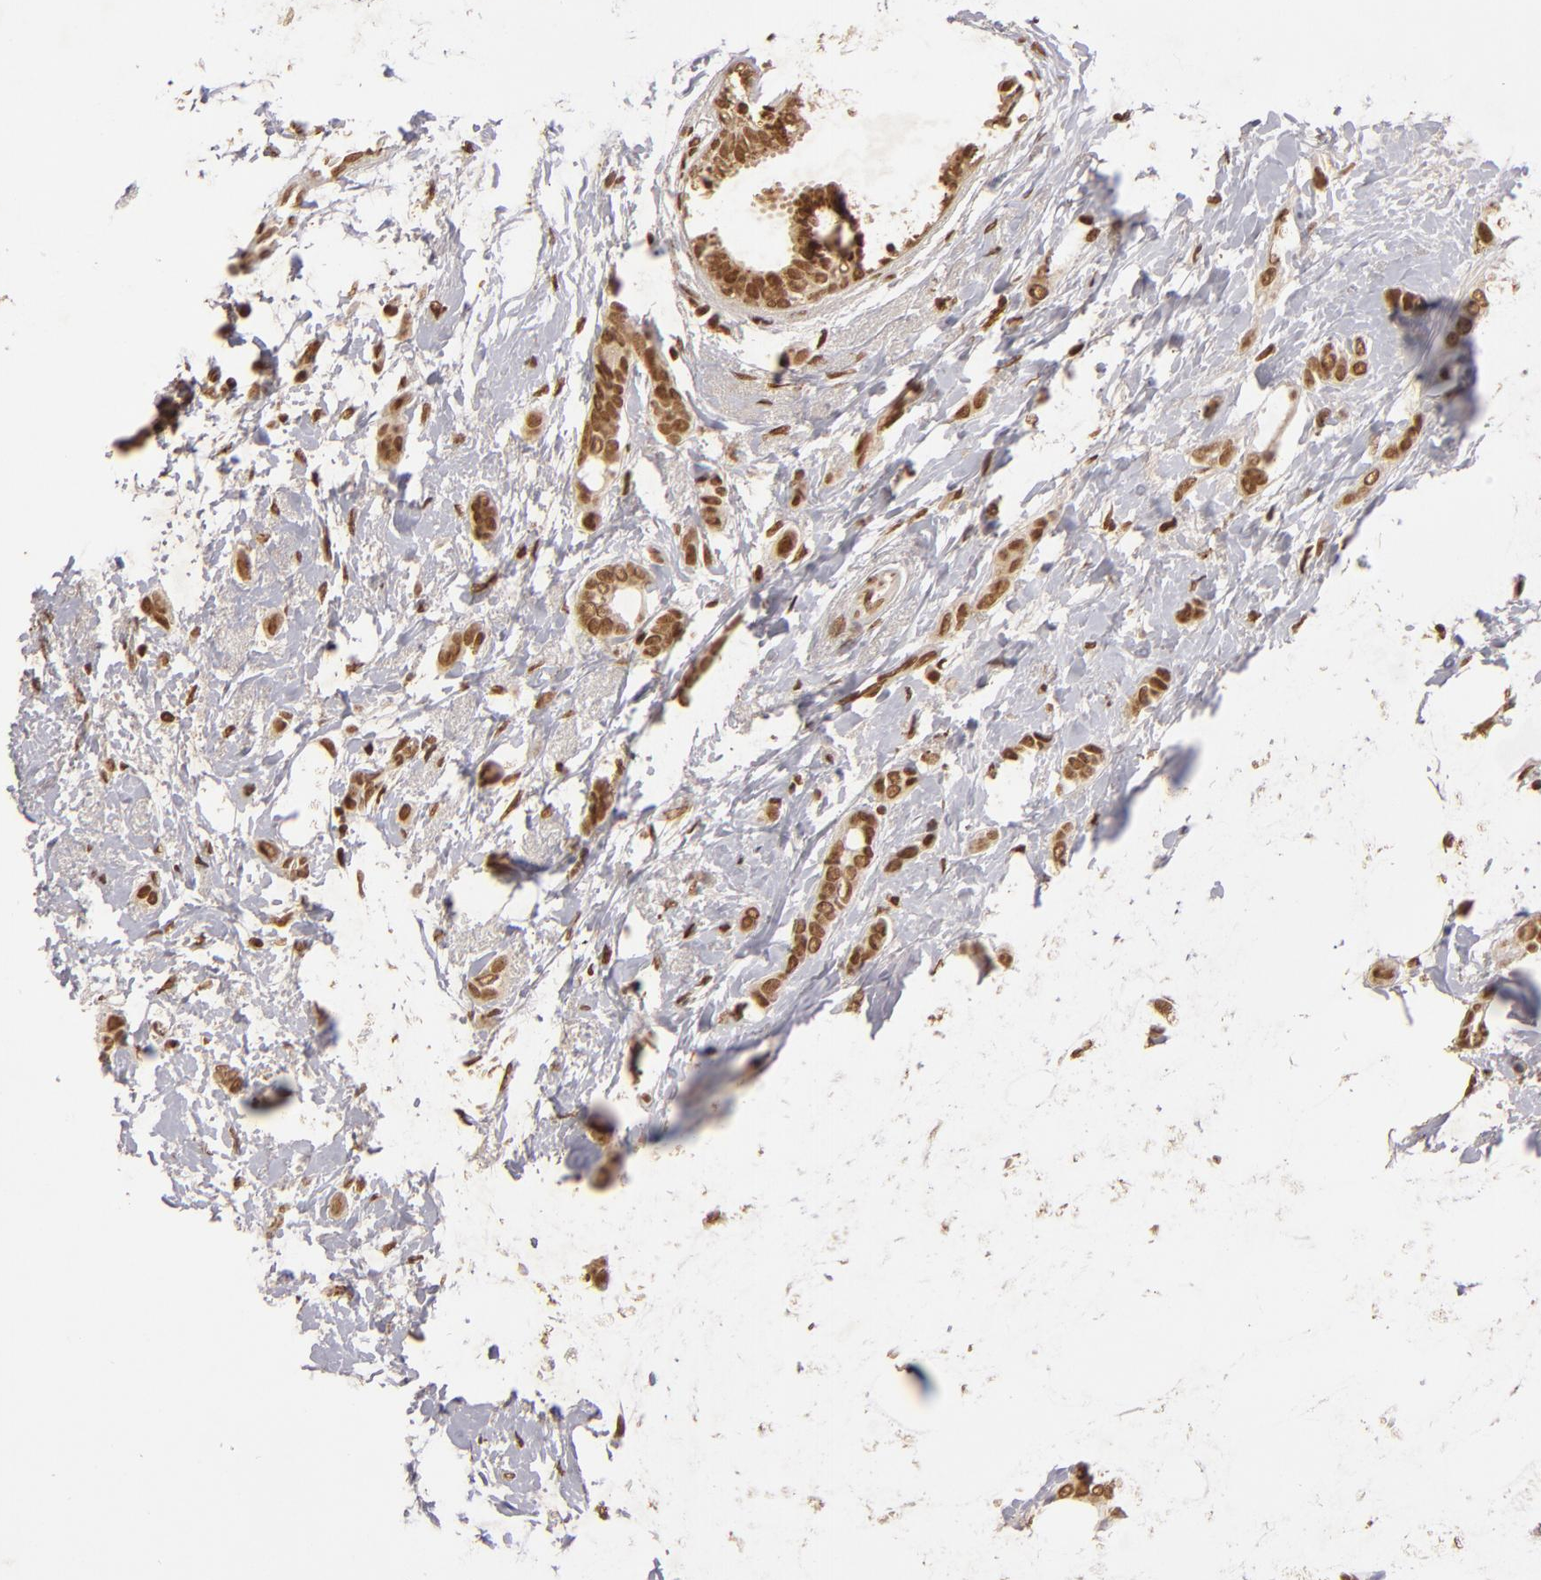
{"staining": {"intensity": "strong", "quantity": ">75%", "location": "cytoplasmic/membranous,nuclear"}, "tissue": "breast cancer", "cell_type": "Tumor cells", "image_type": "cancer", "snomed": [{"axis": "morphology", "description": "Duct carcinoma"}, {"axis": "topography", "description": "Breast"}], "caption": "Tumor cells exhibit strong cytoplasmic/membranous and nuclear positivity in approximately >75% of cells in intraductal carcinoma (breast).", "gene": "CUL3", "patient": {"sex": "female", "age": 54}}